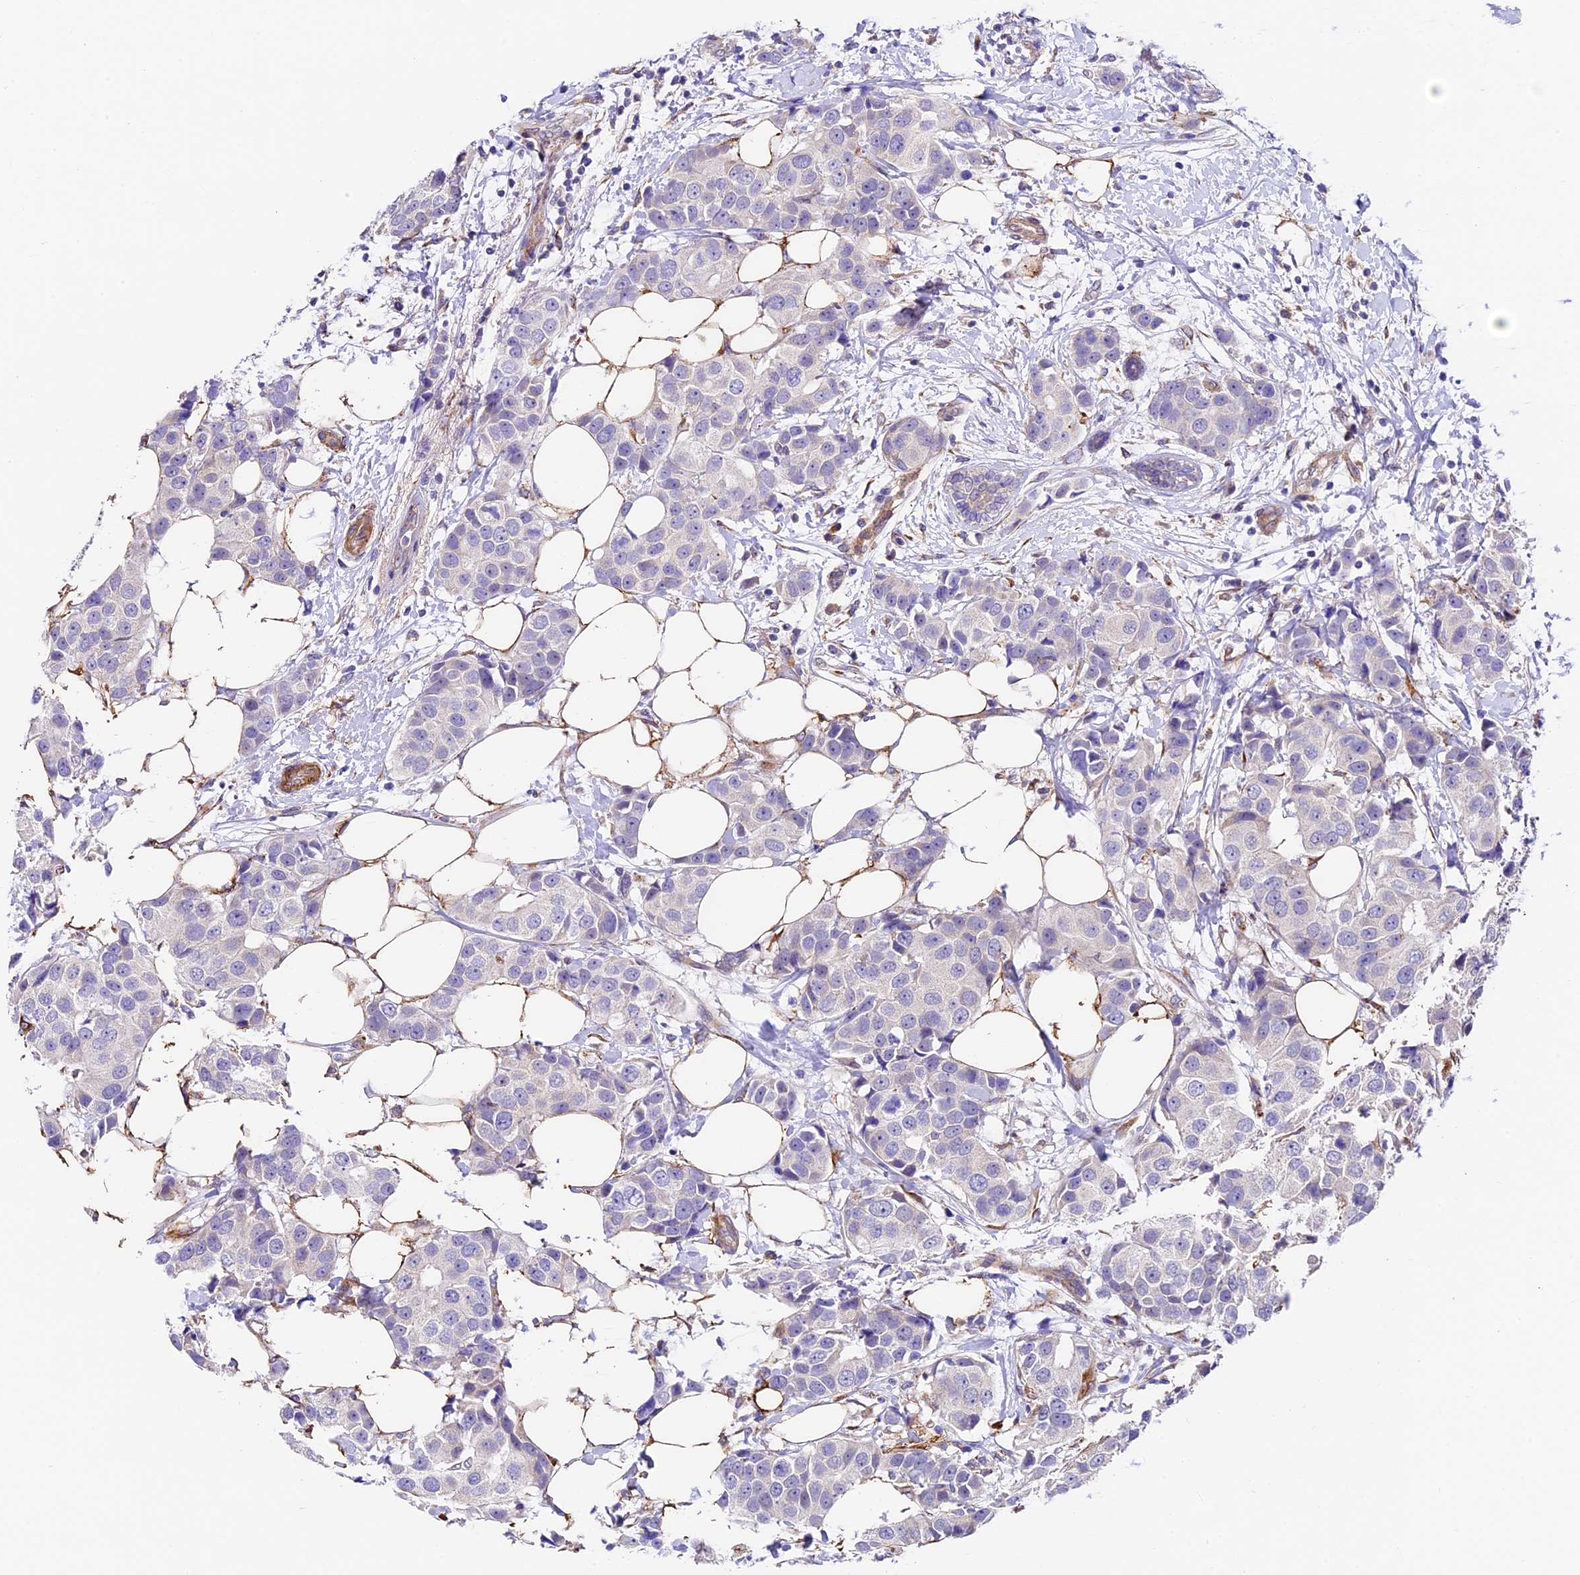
{"staining": {"intensity": "negative", "quantity": "none", "location": "none"}, "tissue": "breast cancer", "cell_type": "Tumor cells", "image_type": "cancer", "snomed": [{"axis": "morphology", "description": "Normal tissue, NOS"}, {"axis": "morphology", "description": "Duct carcinoma"}, {"axis": "topography", "description": "Breast"}], "caption": "This photomicrograph is of breast cancer (infiltrating ductal carcinoma) stained with immunohistochemistry (IHC) to label a protein in brown with the nuclei are counter-stained blue. There is no expression in tumor cells.", "gene": "LSM7", "patient": {"sex": "female", "age": 39}}